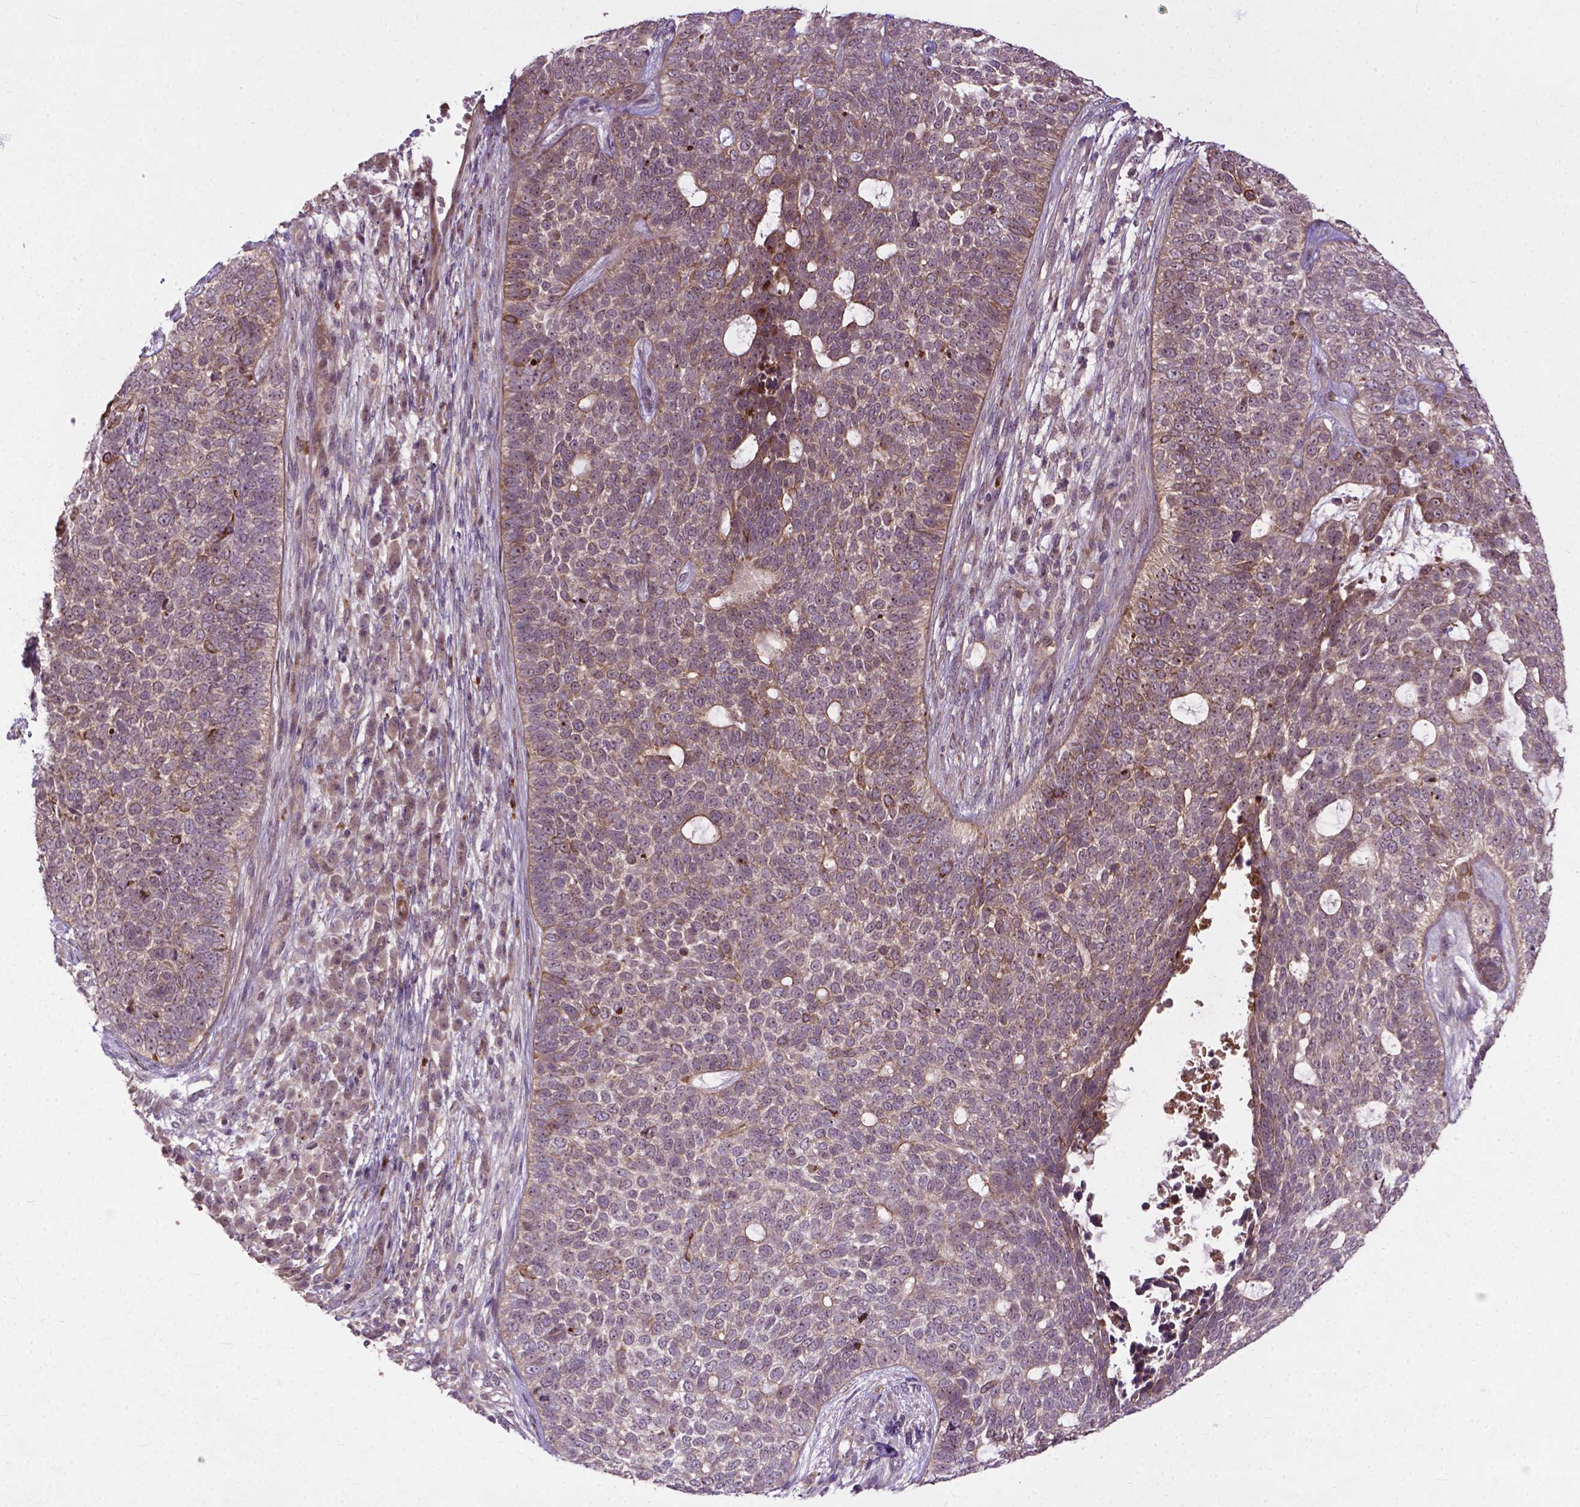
{"staining": {"intensity": "weak", "quantity": "25%-75%", "location": "cytoplasmic/membranous"}, "tissue": "skin cancer", "cell_type": "Tumor cells", "image_type": "cancer", "snomed": [{"axis": "morphology", "description": "Basal cell carcinoma"}, {"axis": "topography", "description": "Skin"}], "caption": "Immunohistochemical staining of human skin cancer (basal cell carcinoma) demonstrates weak cytoplasmic/membranous protein expression in approximately 25%-75% of tumor cells.", "gene": "PARP3", "patient": {"sex": "female", "age": 69}}